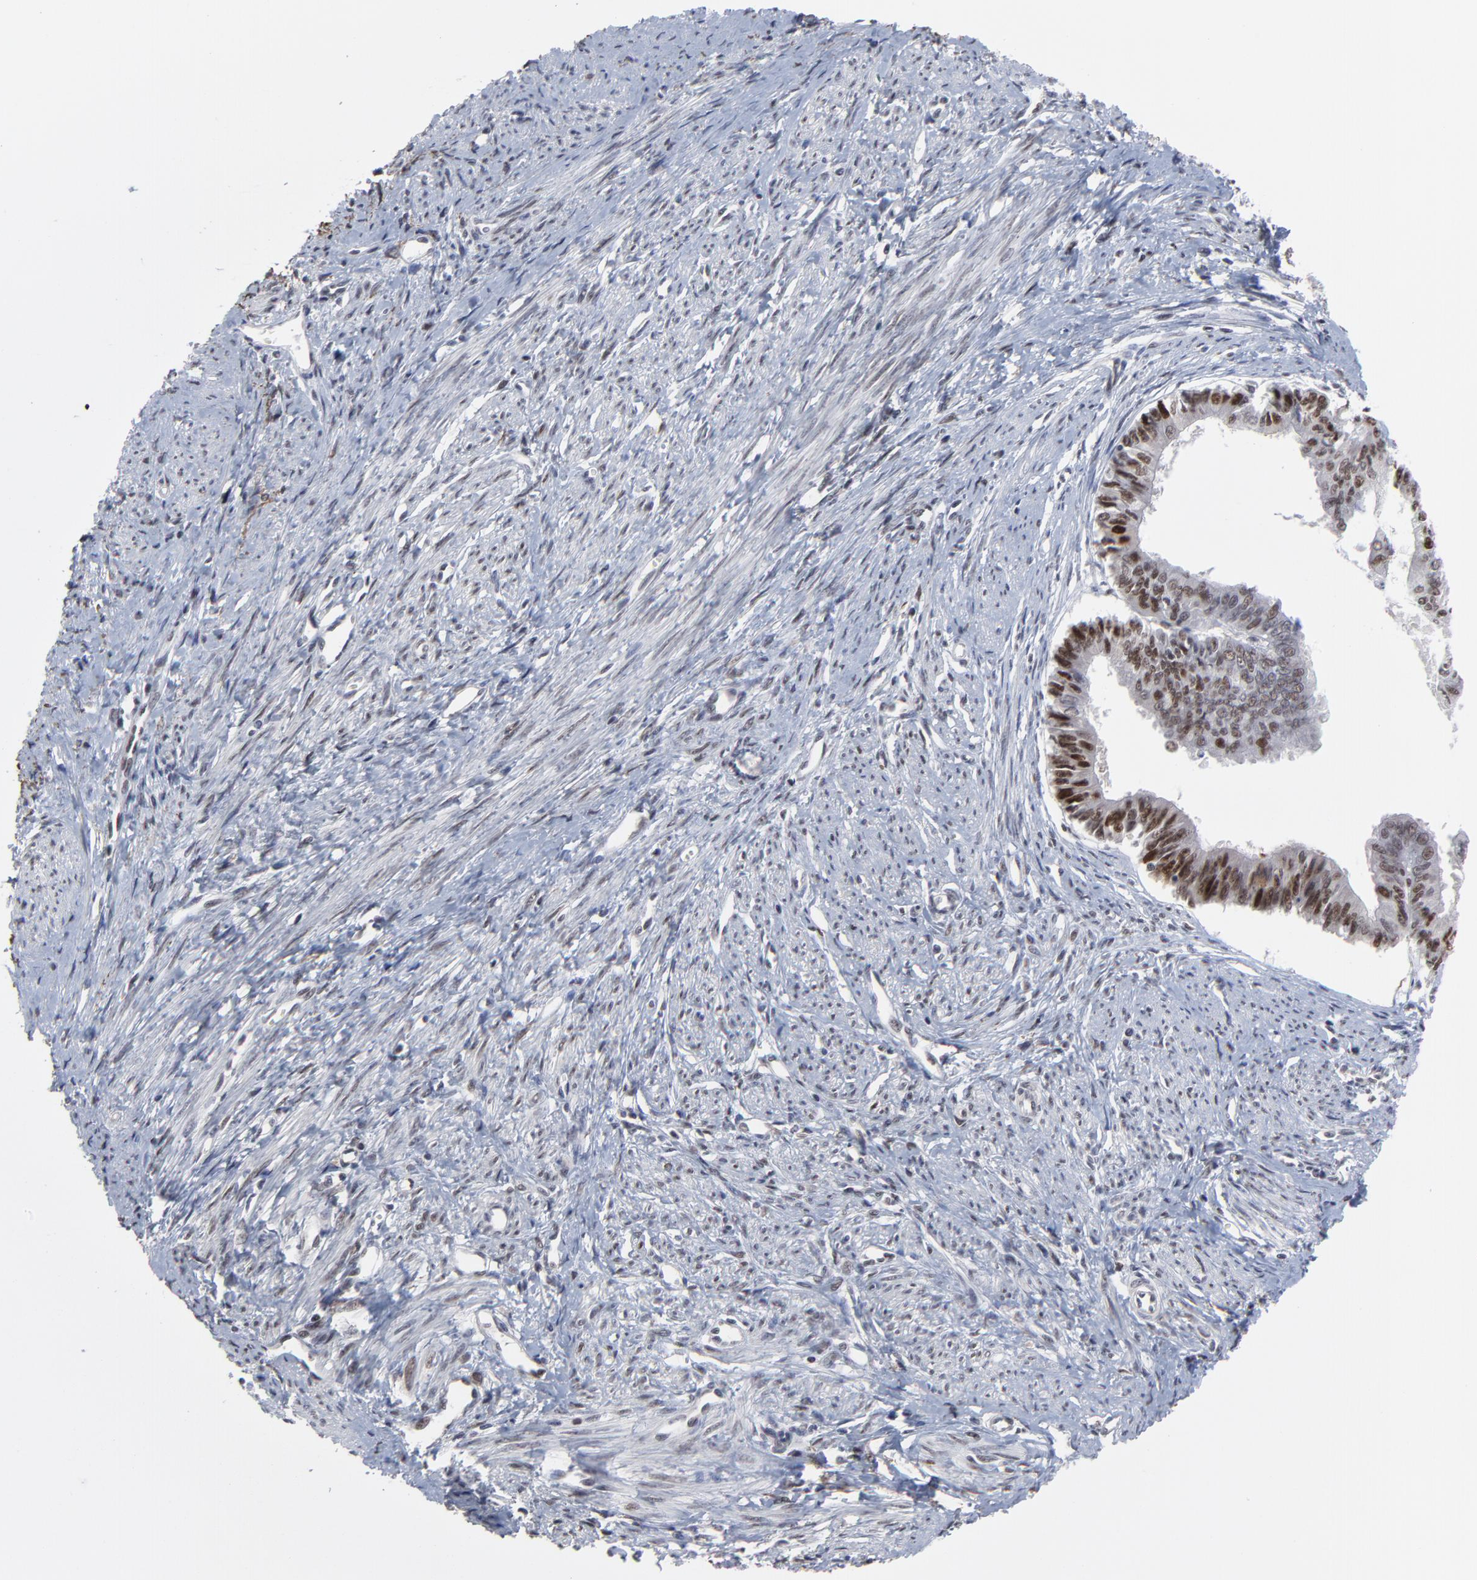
{"staining": {"intensity": "moderate", "quantity": ">75%", "location": "nuclear"}, "tissue": "endometrial cancer", "cell_type": "Tumor cells", "image_type": "cancer", "snomed": [{"axis": "morphology", "description": "Adenocarcinoma, NOS"}, {"axis": "topography", "description": "Endometrium"}], "caption": "Endometrial cancer was stained to show a protein in brown. There is medium levels of moderate nuclear expression in about >75% of tumor cells. (IHC, brightfield microscopy, high magnification).", "gene": "OGFOD1", "patient": {"sex": "female", "age": 76}}